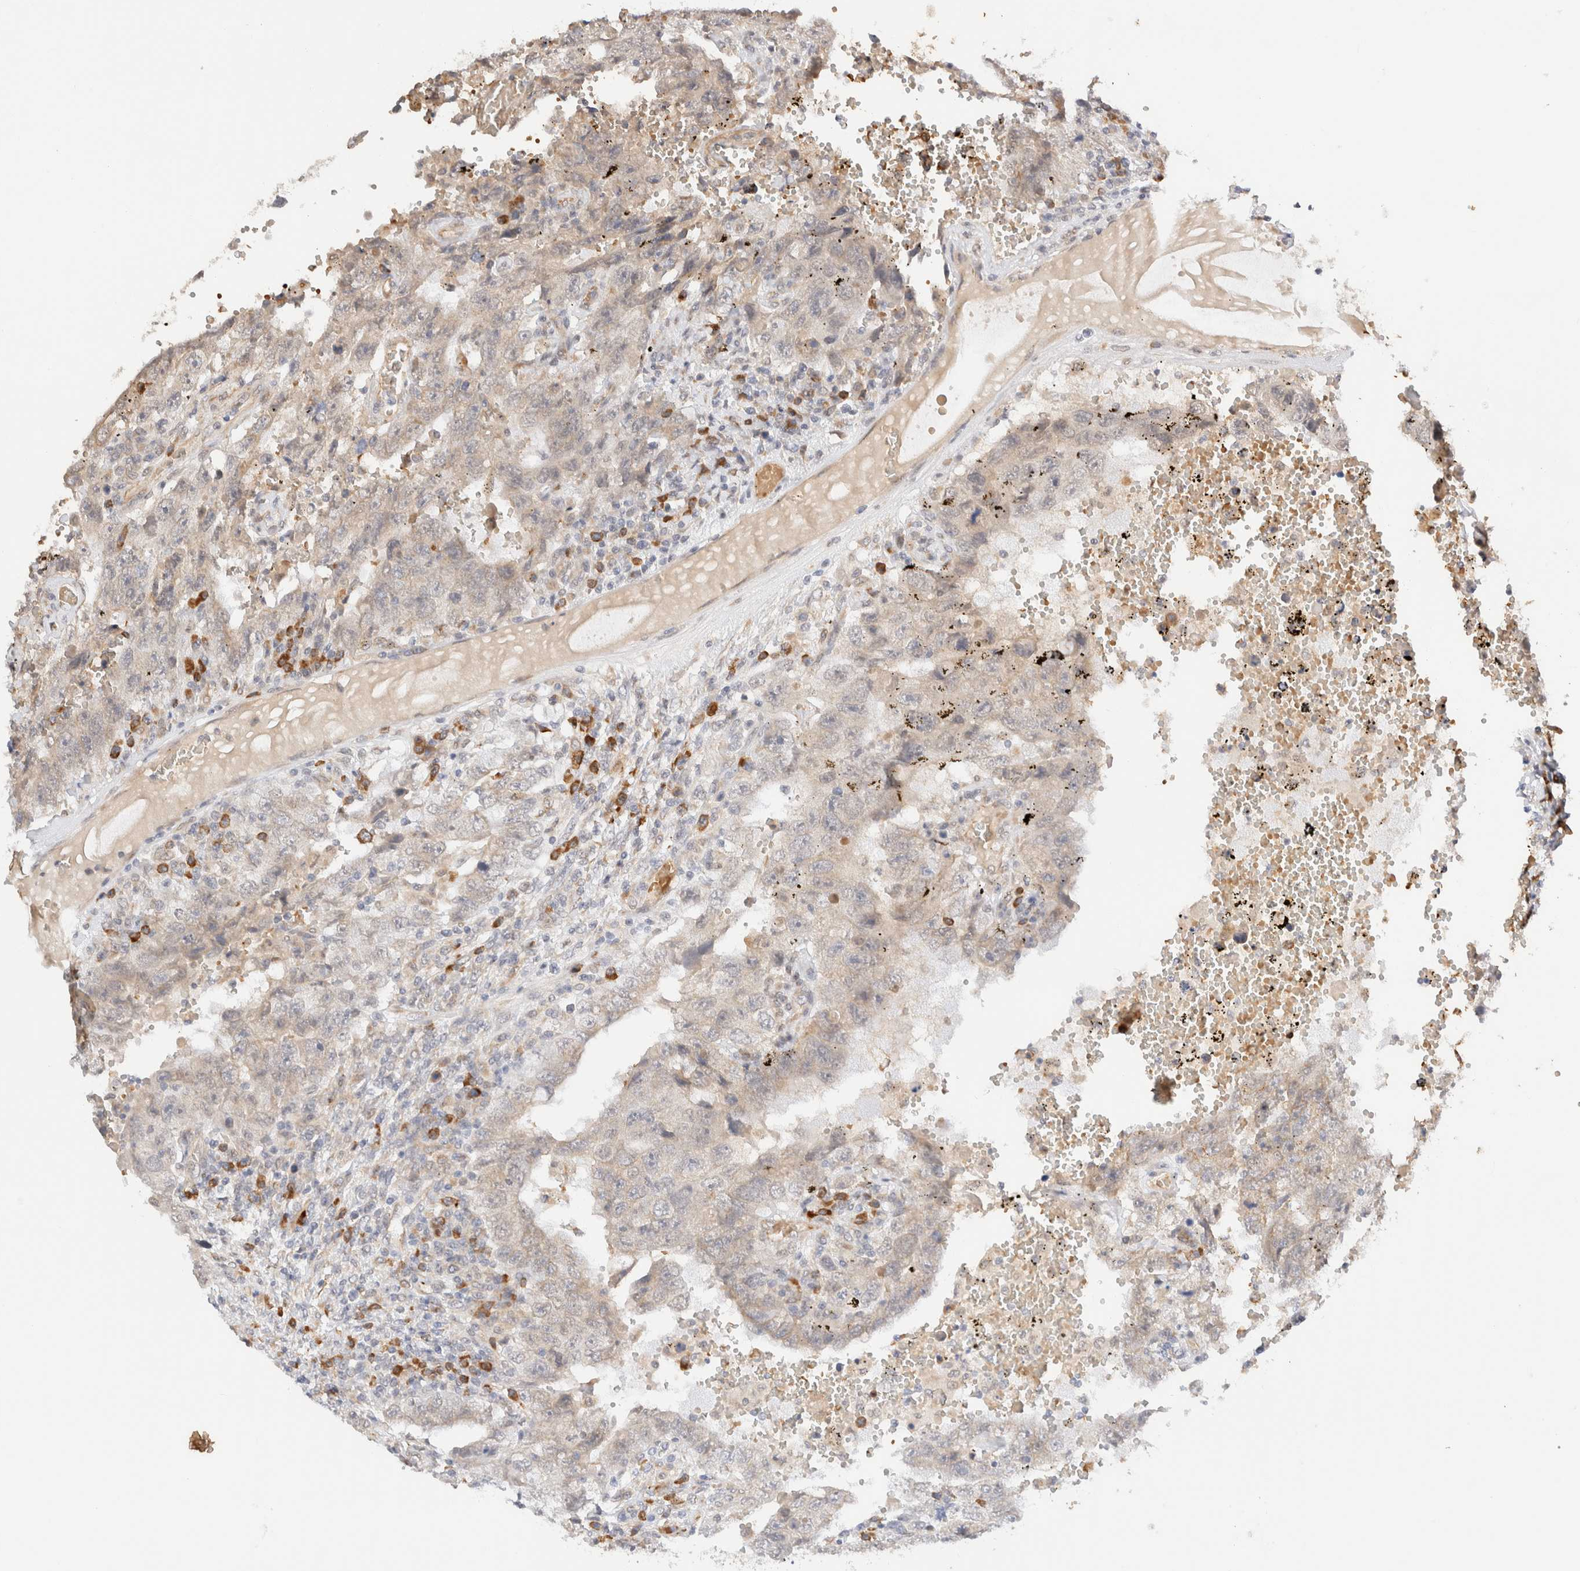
{"staining": {"intensity": "negative", "quantity": "none", "location": "none"}, "tissue": "testis cancer", "cell_type": "Tumor cells", "image_type": "cancer", "snomed": [{"axis": "morphology", "description": "Carcinoma, Embryonal, NOS"}, {"axis": "topography", "description": "Testis"}], "caption": "The image exhibits no significant expression in tumor cells of testis cancer (embryonal carcinoma). (DAB (3,3'-diaminobenzidine) IHC, high magnification).", "gene": "SYVN1", "patient": {"sex": "male", "age": 26}}